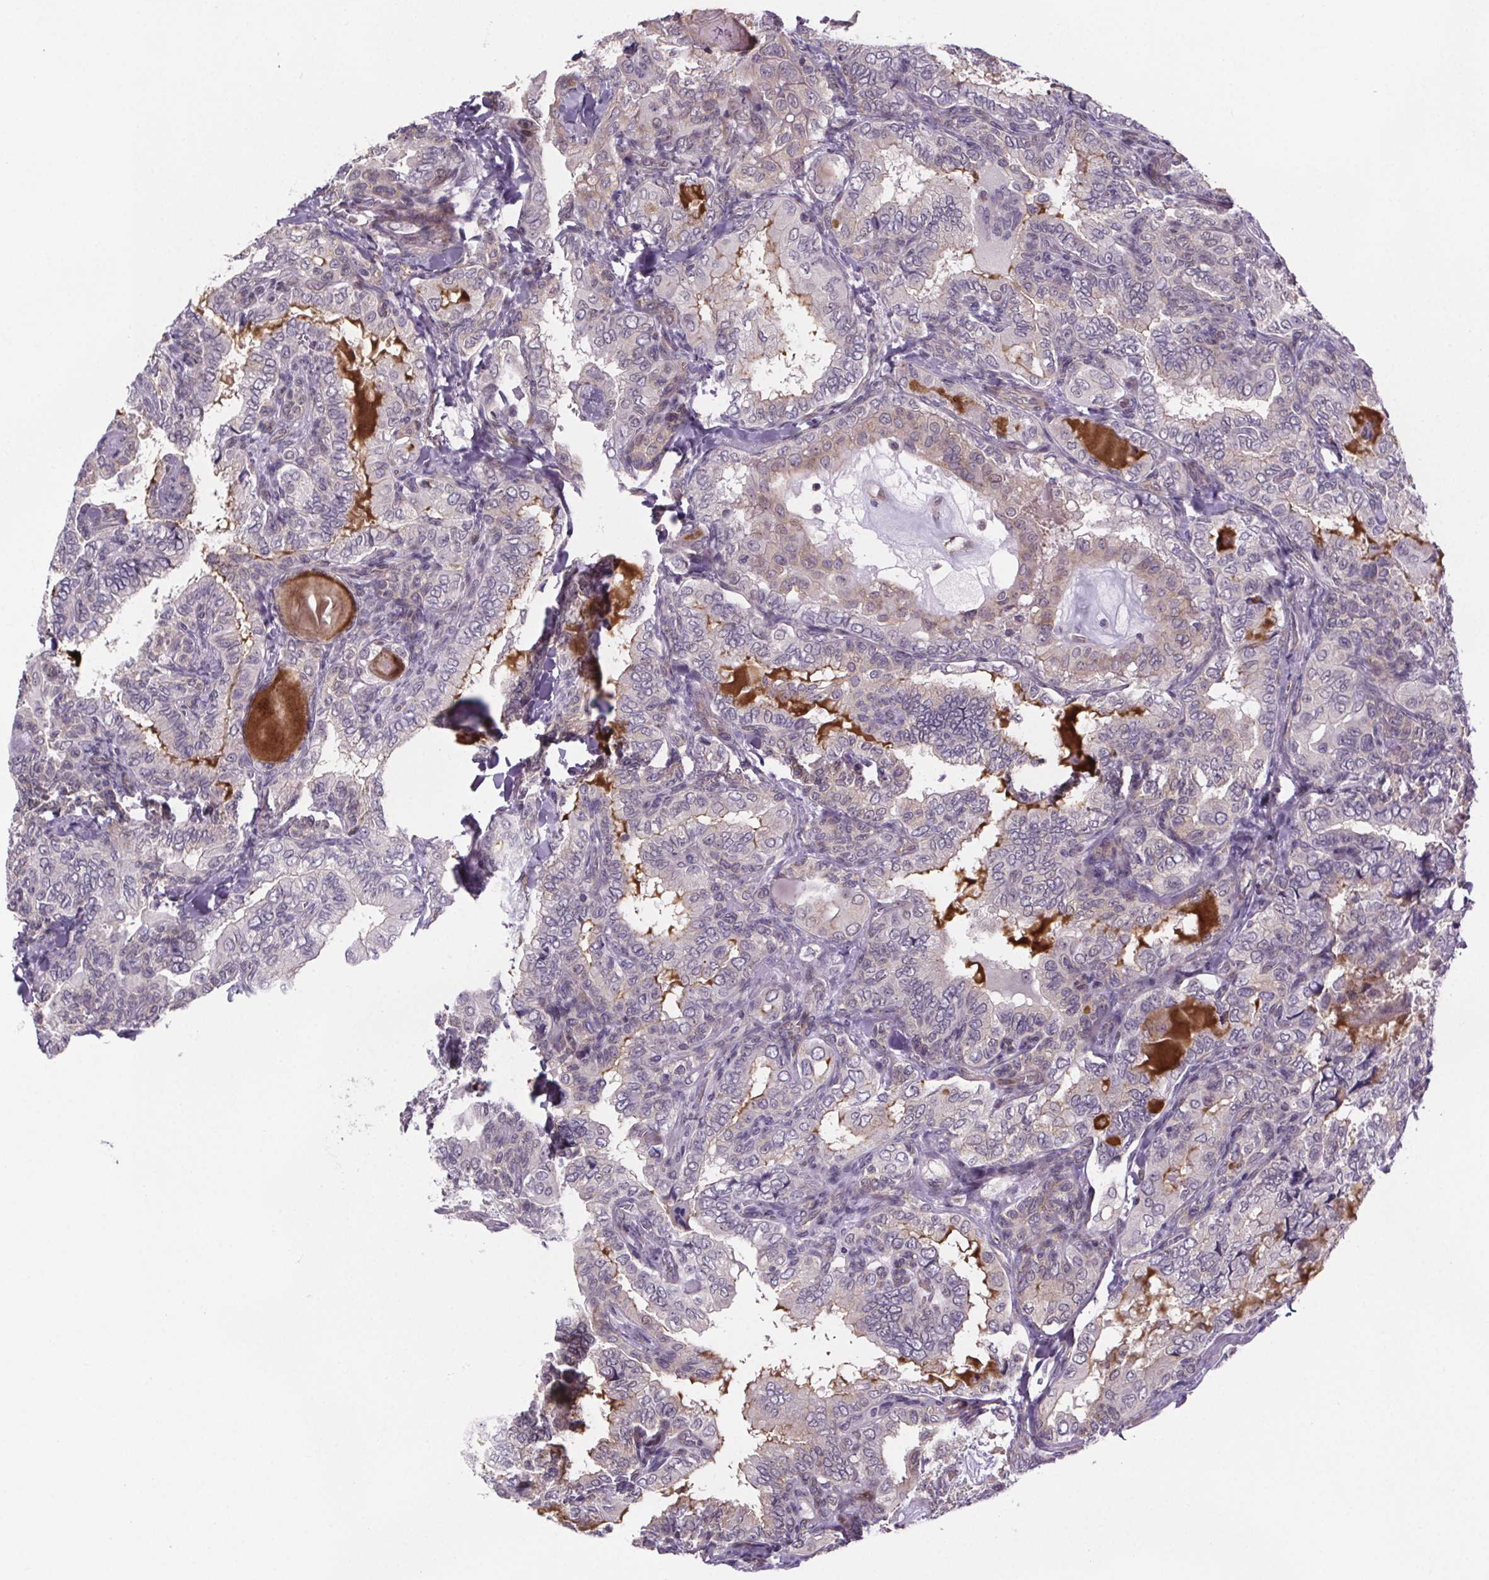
{"staining": {"intensity": "negative", "quantity": "none", "location": "none"}, "tissue": "thyroid cancer", "cell_type": "Tumor cells", "image_type": "cancer", "snomed": [{"axis": "morphology", "description": "Papillary adenocarcinoma, NOS"}, {"axis": "topography", "description": "Thyroid gland"}], "caption": "High magnification brightfield microscopy of thyroid papillary adenocarcinoma stained with DAB (3,3'-diaminobenzidine) (brown) and counterstained with hematoxylin (blue): tumor cells show no significant staining.", "gene": "TTC12", "patient": {"sex": "female", "age": 75}}